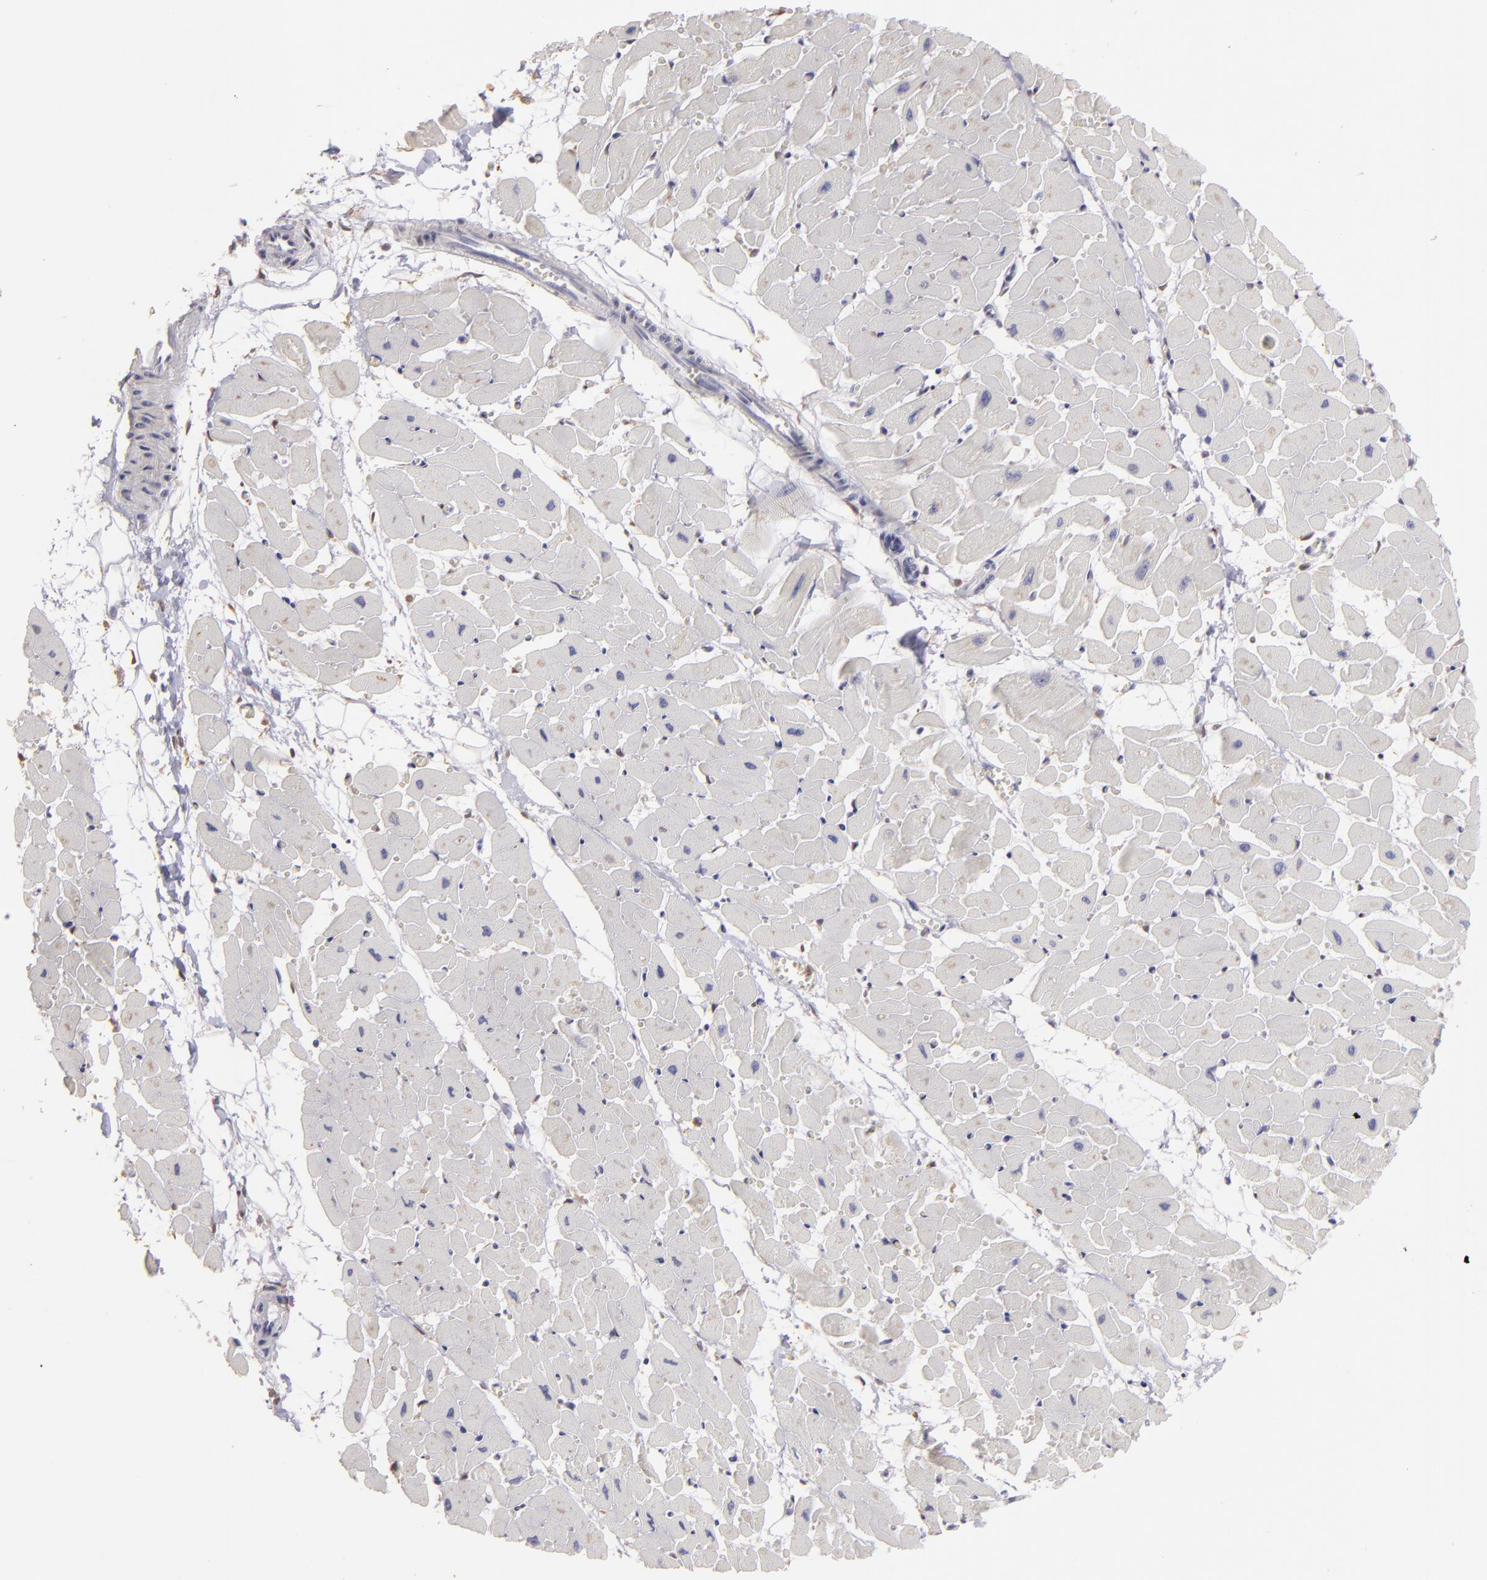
{"staining": {"intensity": "negative", "quantity": "none", "location": "none"}, "tissue": "heart muscle", "cell_type": "Cardiomyocytes", "image_type": "normal", "snomed": [{"axis": "morphology", "description": "Normal tissue, NOS"}, {"axis": "topography", "description": "Heart"}], "caption": "Cardiomyocytes are negative for brown protein staining in benign heart muscle. The staining is performed using DAB brown chromogen with nuclei counter-stained in using hematoxylin.", "gene": "S100A2", "patient": {"sex": "female", "age": 19}}